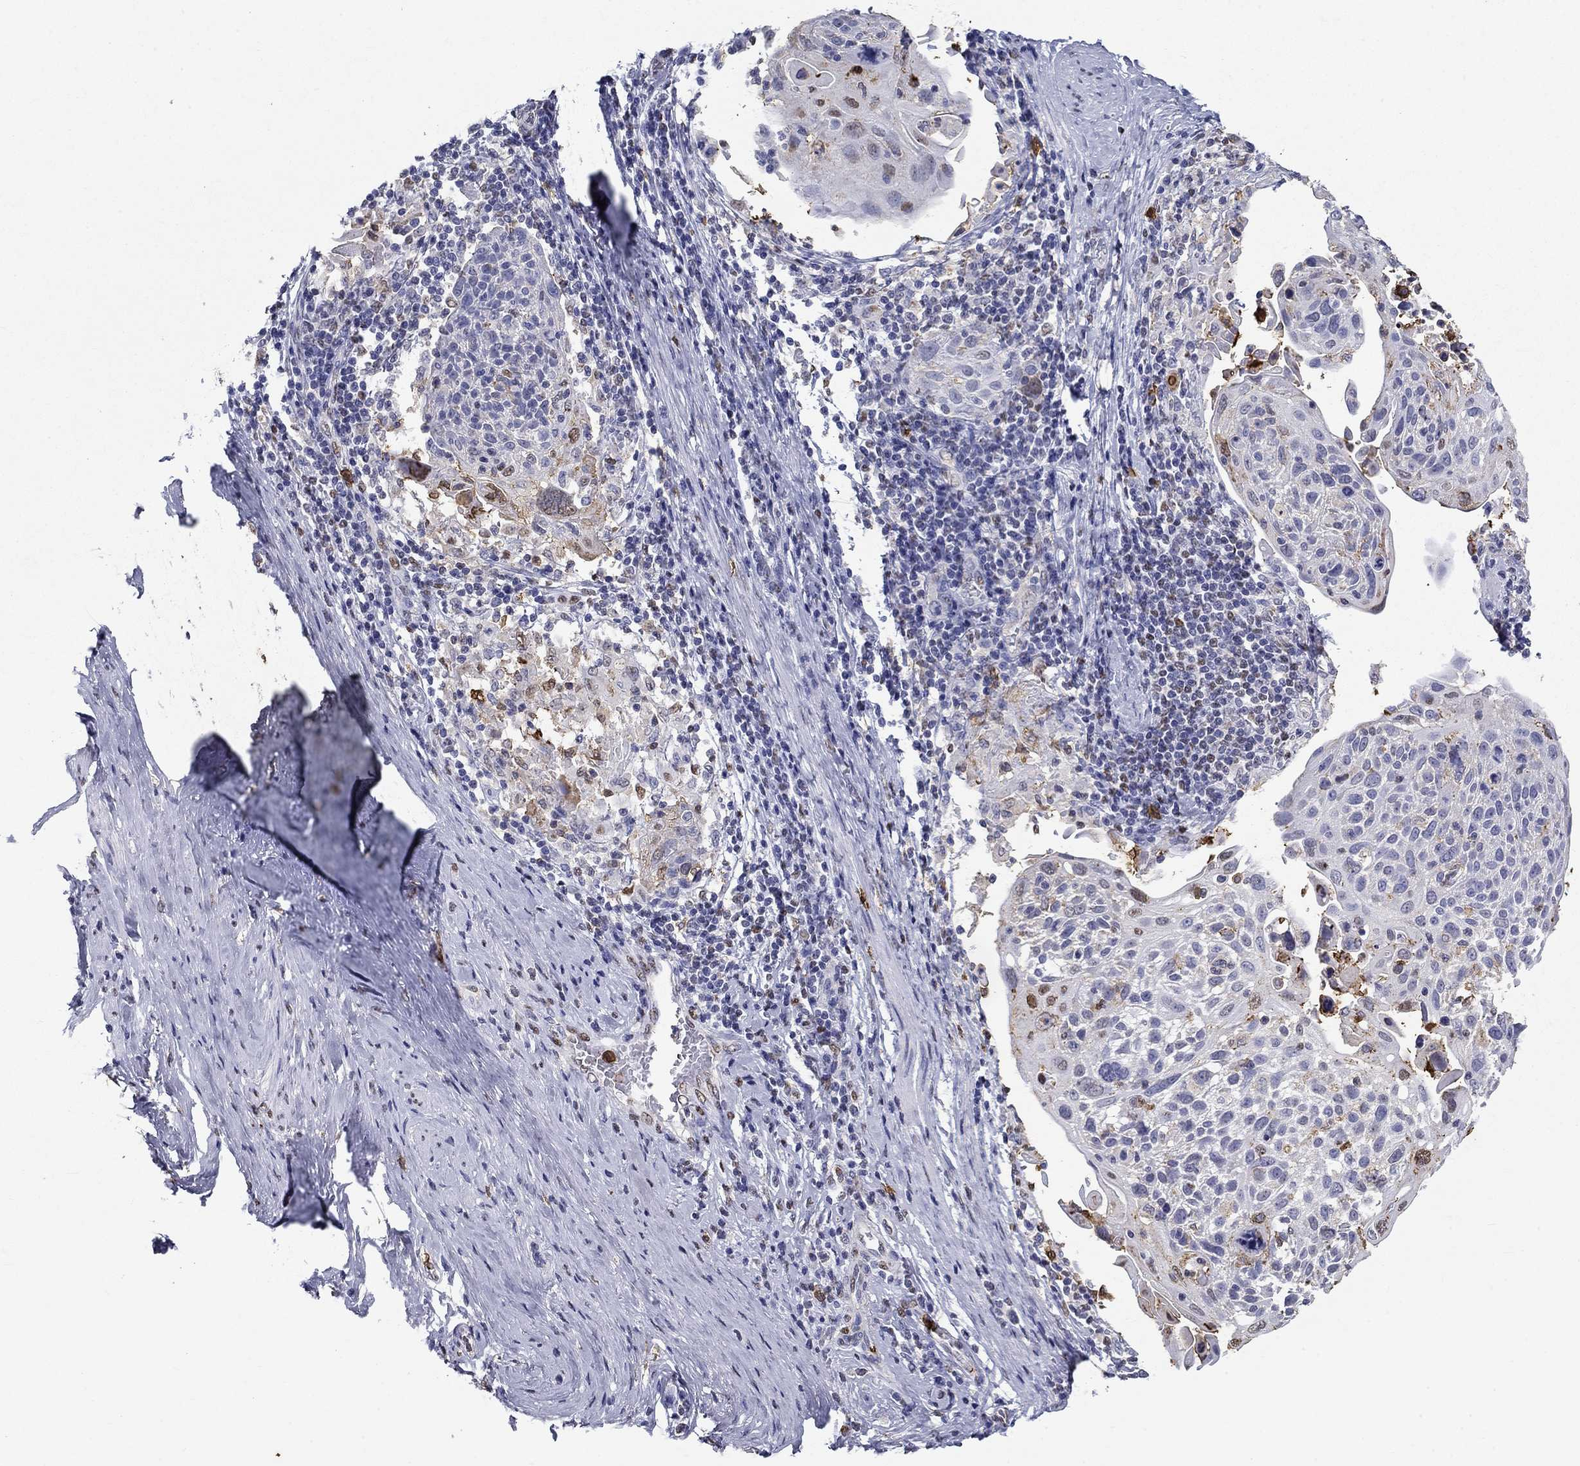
{"staining": {"intensity": "negative", "quantity": "none", "location": "none"}, "tissue": "cervical cancer", "cell_type": "Tumor cells", "image_type": "cancer", "snomed": [{"axis": "morphology", "description": "Squamous cell carcinoma, NOS"}, {"axis": "topography", "description": "Cervix"}], "caption": "DAB (3,3'-diaminobenzidine) immunohistochemical staining of human squamous cell carcinoma (cervical) shows no significant positivity in tumor cells.", "gene": "IGSF8", "patient": {"sex": "female", "age": 61}}